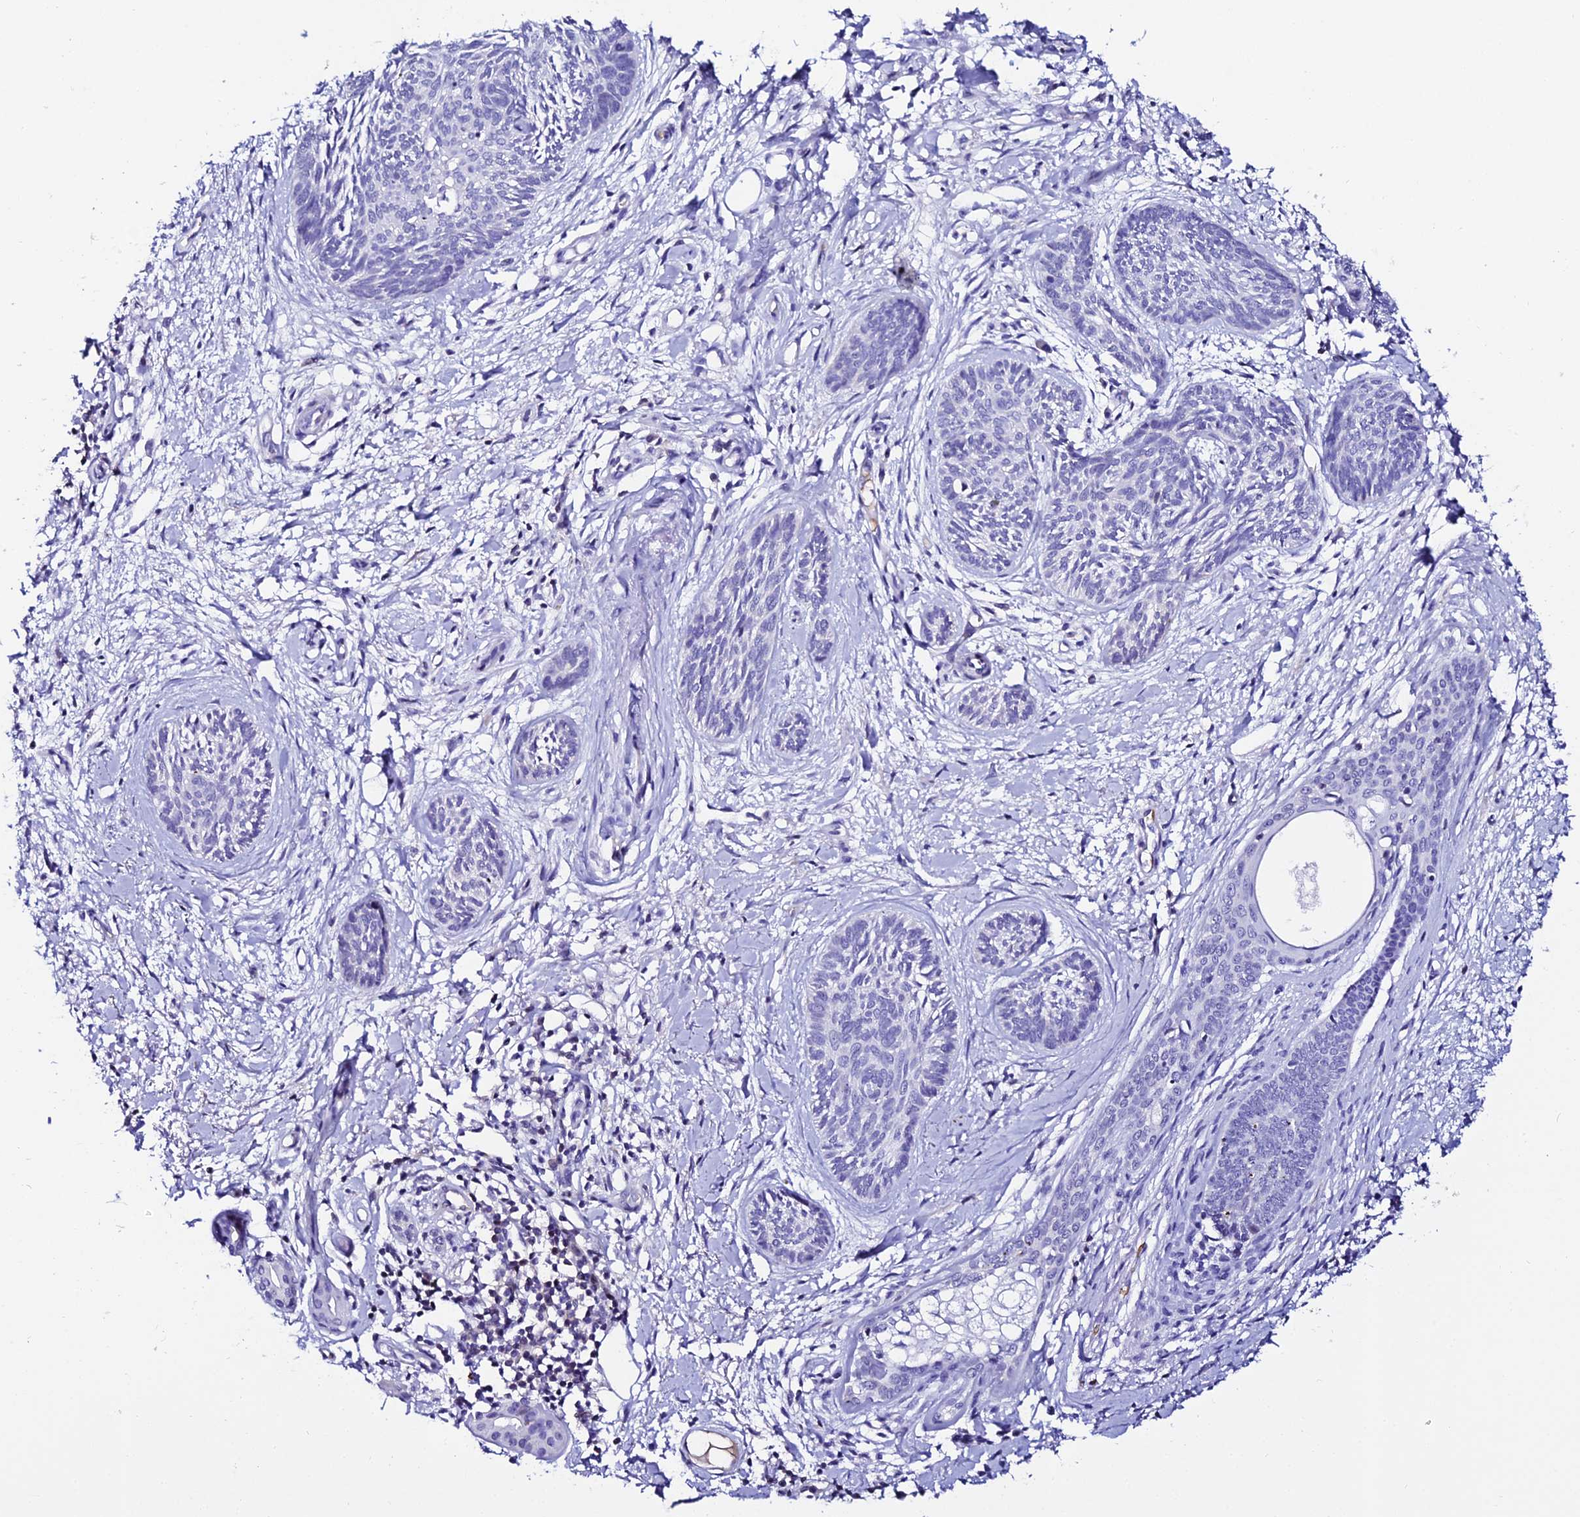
{"staining": {"intensity": "negative", "quantity": "none", "location": "none"}, "tissue": "skin cancer", "cell_type": "Tumor cells", "image_type": "cancer", "snomed": [{"axis": "morphology", "description": "Basal cell carcinoma"}, {"axis": "topography", "description": "Skin"}], "caption": "Tumor cells show no significant protein staining in skin cancer (basal cell carcinoma). The staining was performed using DAB (3,3'-diaminobenzidine) to visualize the protein expression in brown, while the nuclei were stained in blue with hematoxylin (Magnification: 20x).", "gene": "DEFB132", "patient": {"sex": "female", "age": 81}}